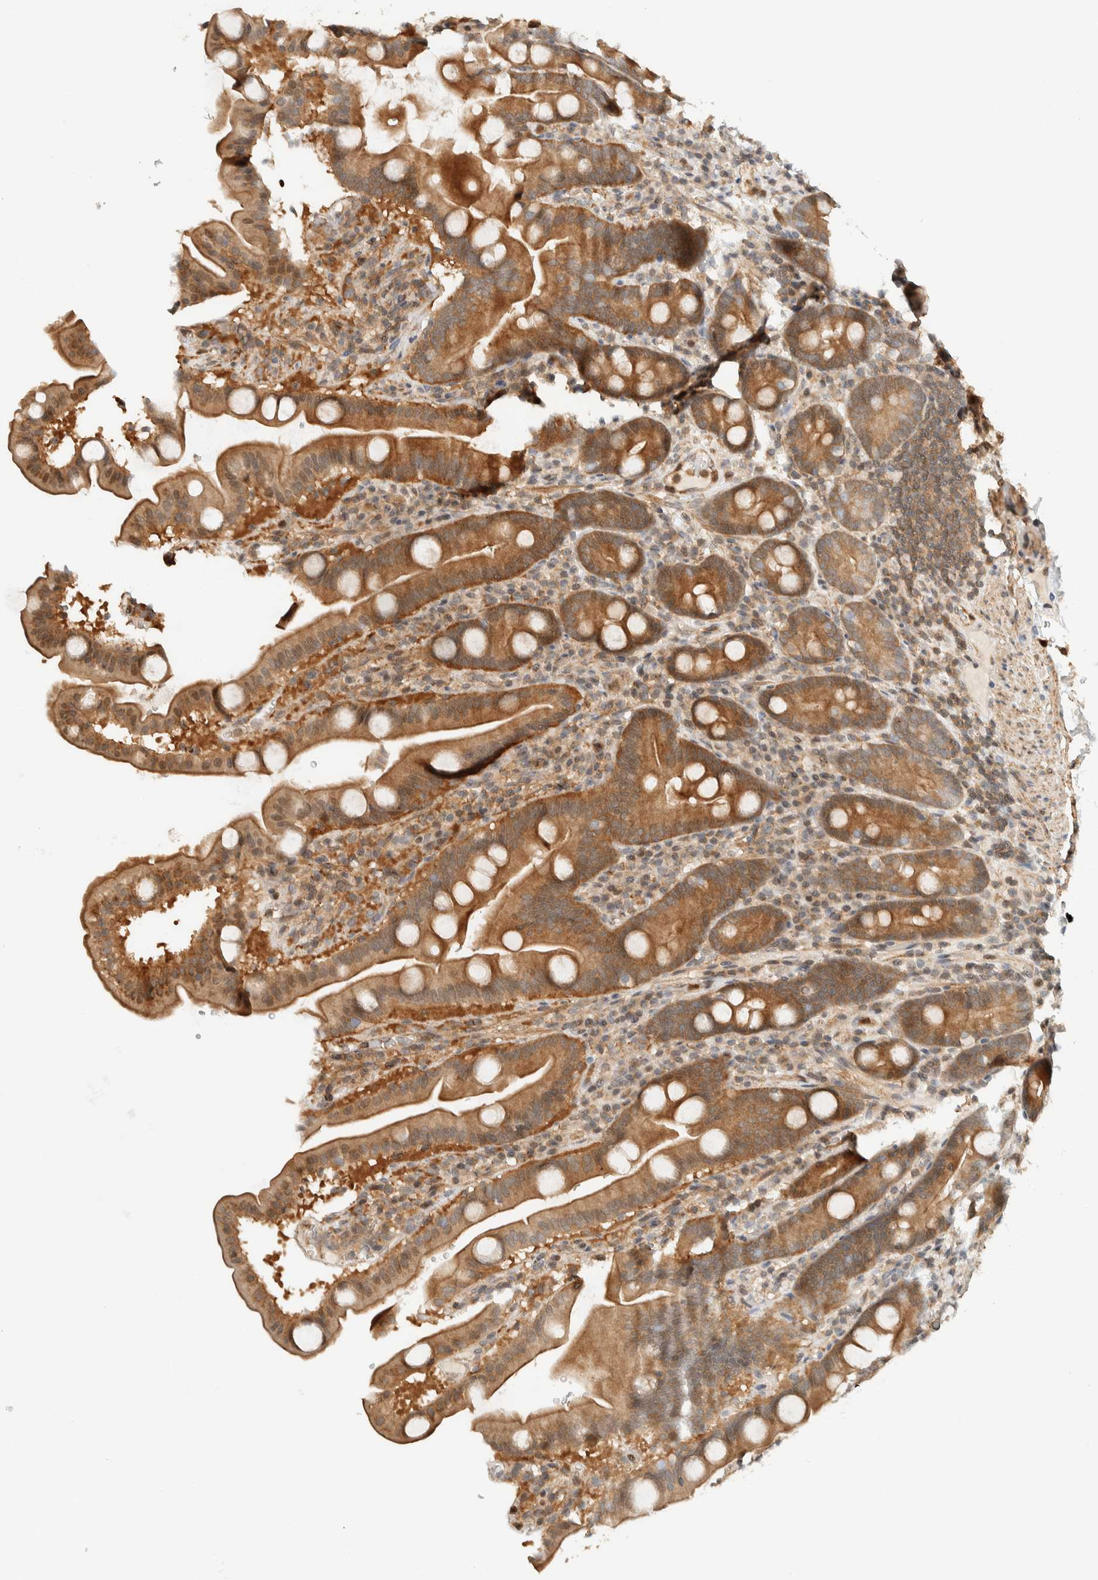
{"staining": {"intensity": "moderate", "quantity": ">75%", "location": "cytoplasmic/membranous"}, "tissue": "duodenum", "cell_type": "Glandular cells", "image_type": "normal", "snomed": [{"axis": "morphology", "description": "Normal tissue, NOS"}, {"axis": "topography", "description": "Duodenum"}], "caption": "Protein analysis of normal duodenum exhibits moderate cytoplasmic/membranous positivity in about >75% of glandular cells. (DAB (3,3'-diaminobenzidine) IHC, brown staining for protein, blue staining for nuclei).", "gene": "ARFGEF1", "patient": {"sex": "male", "age": 54}}